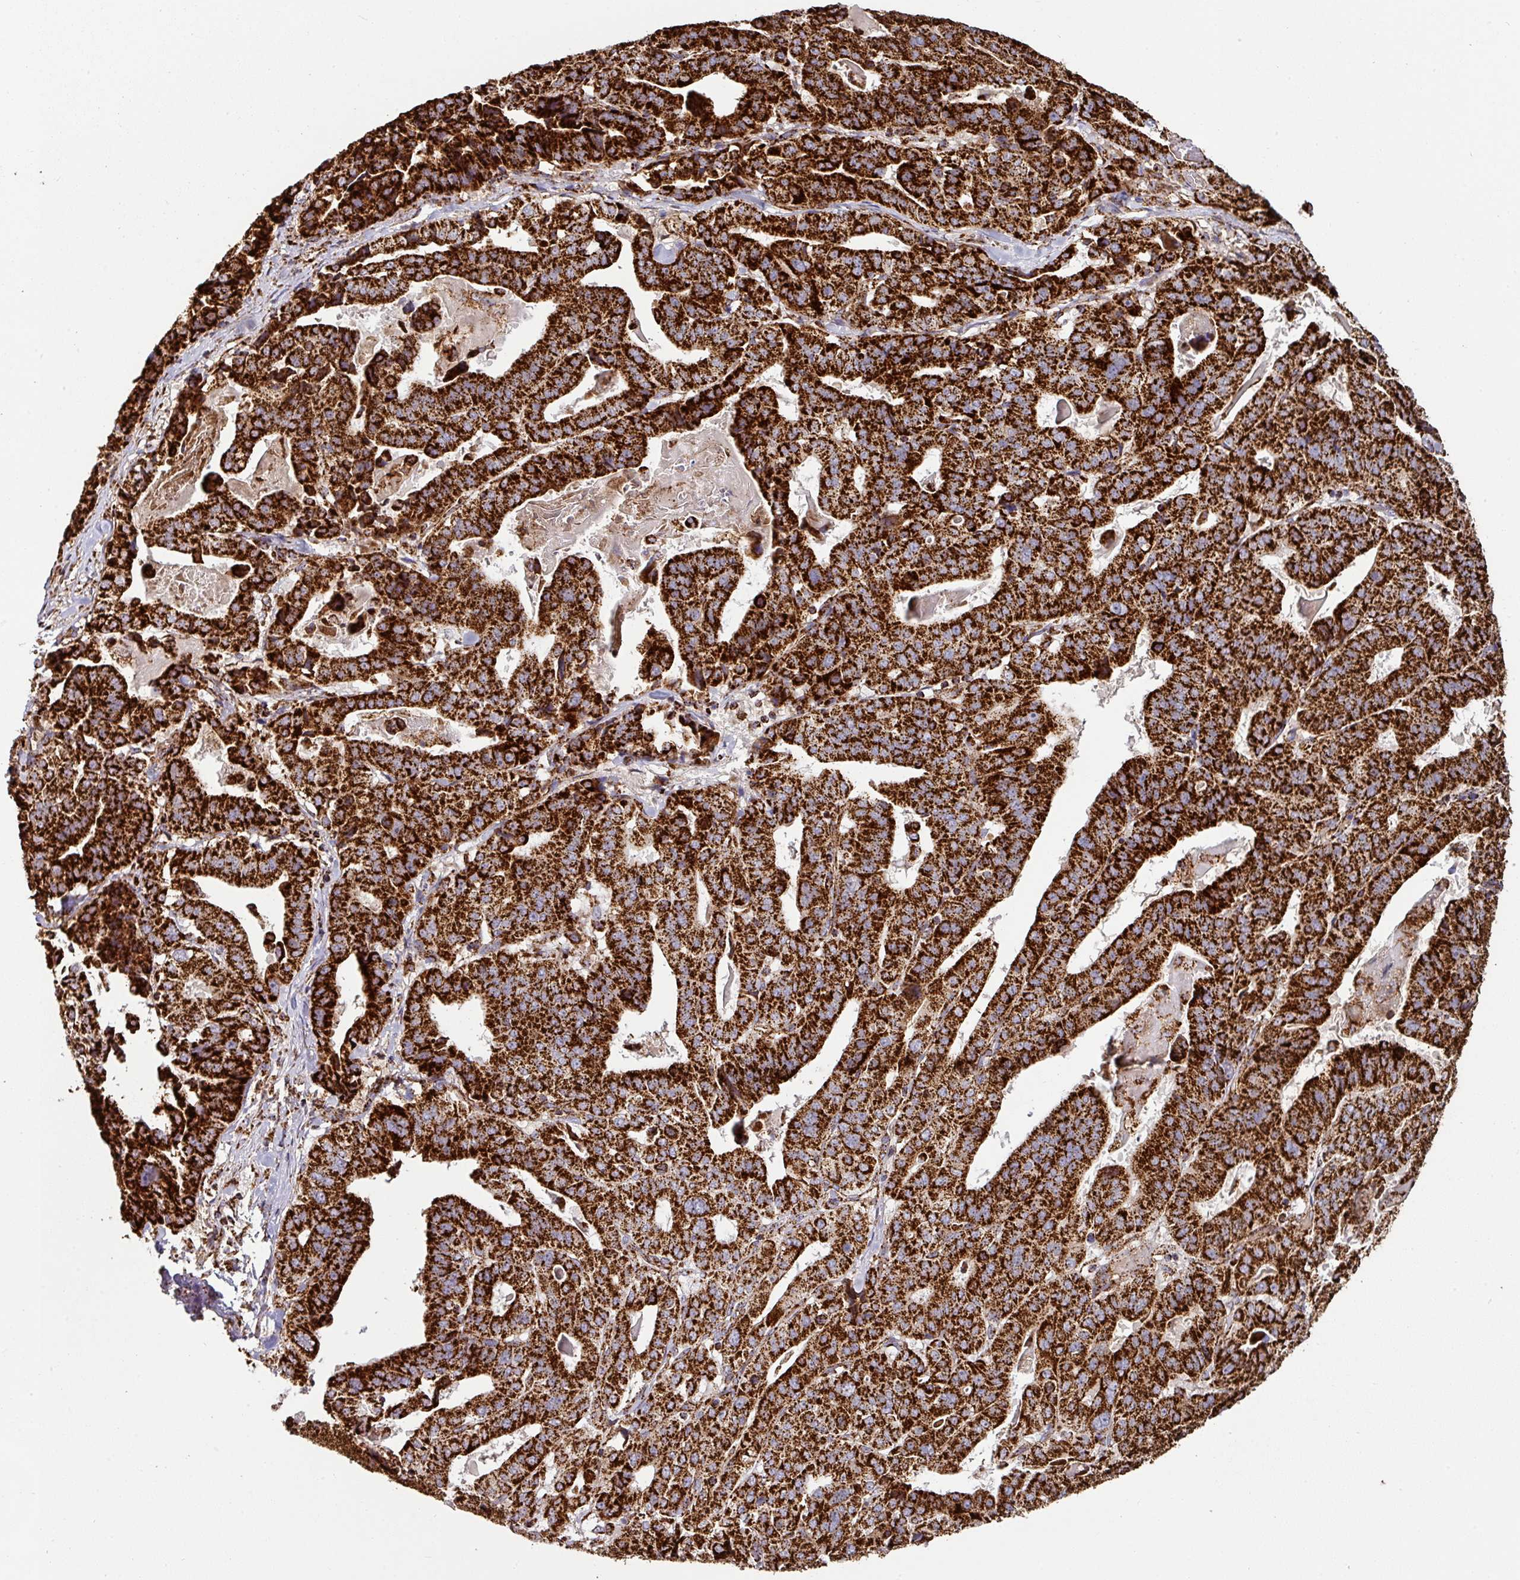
{"staining": {"intensity": "strong", "quantity": ">75%", "location": "cytoplasmic/membranous"}, "tissue": "stomach cancer", "cell_type": "Tumor cells", "image_type": "cancer", "snomed": [{"axis": "morphology", "description": "Adenocarcinoma, NOS"}, {"axis": "topography", "description": "Stomach"}], "caption": "Immunohistochemical staining of human adenocarcinoma (stomach) displays strong cytoplasmic/membranous protein staining in about >75% of tumor cells.", "gene": "TRAP1", "patient": {"sex": "male", "age": 48}}